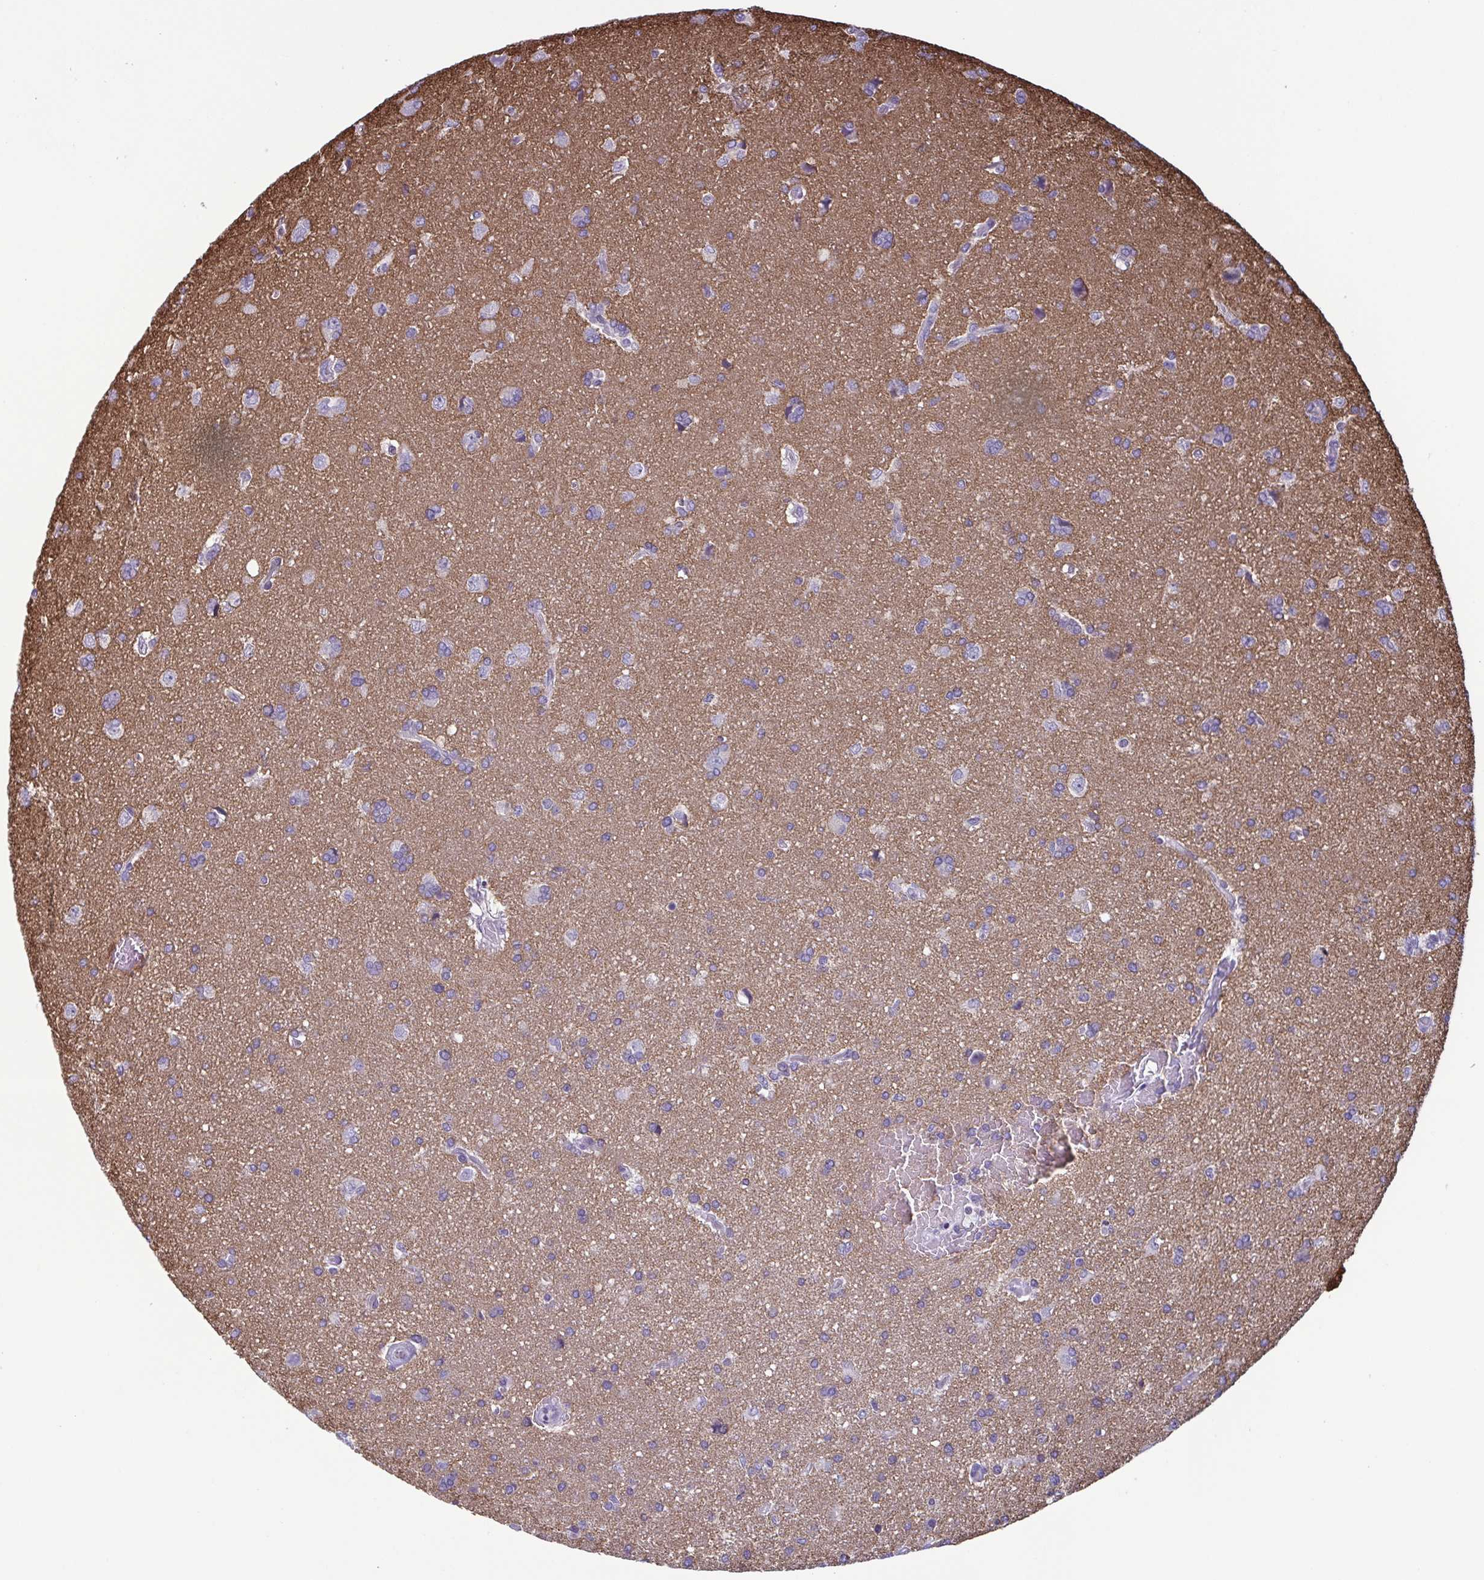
{"staining": {"intensity": "negative", "quantity": "none", "location": "none"}, "tissue": "glioma", "cell_type": "Tumor cells", "image_type": "cancer", "snomed": [{"axis": "morphology", "description": "Glioma, malignant, High grade"}, {"axis": "topography", "description": "Brain"}], "caption": "Tumor cells show no significant staining in glioma.", "gene": "IRF1", "patient": {"sex": "male", "age": 68}}